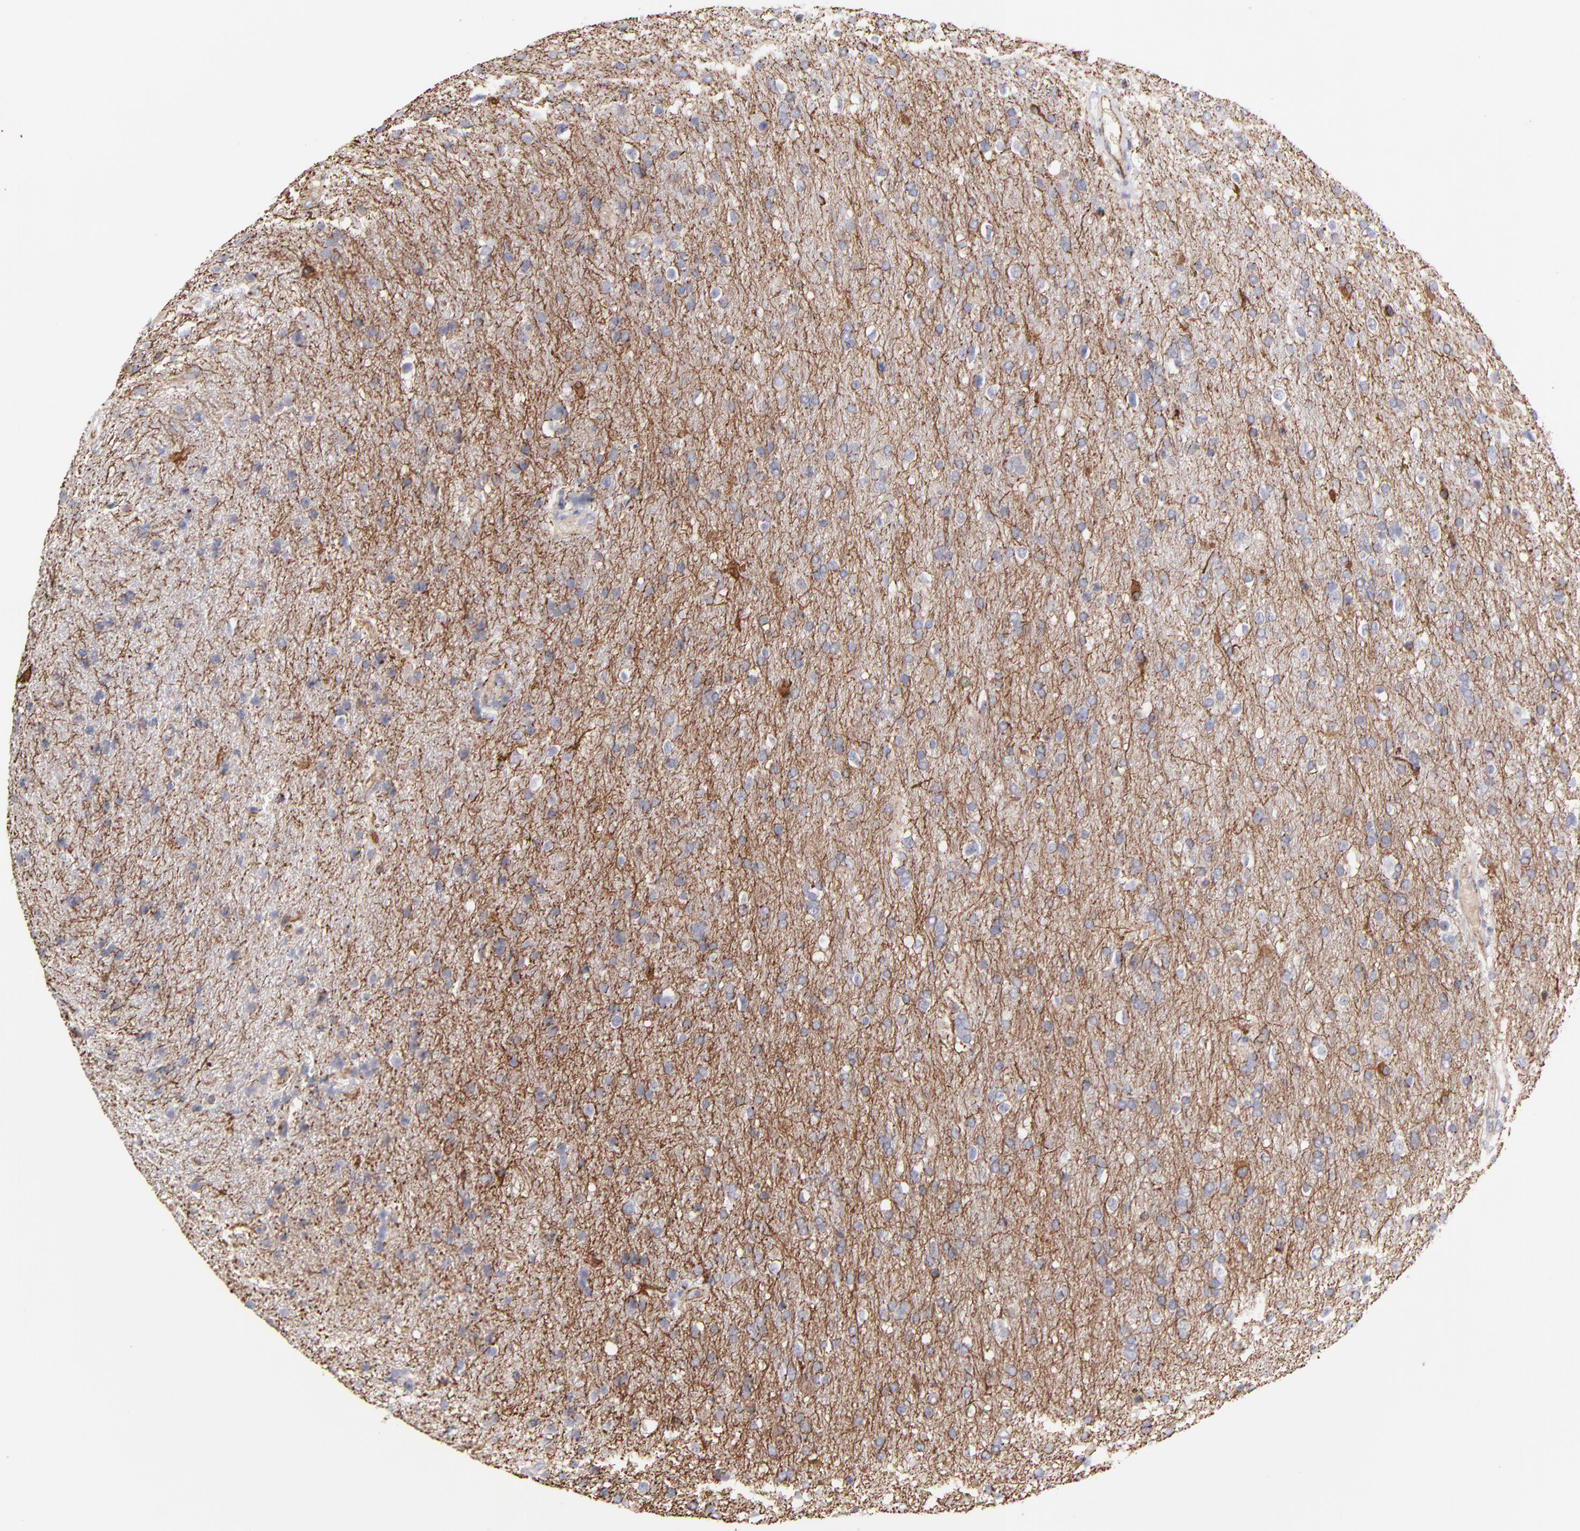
{"staining": {"intensity": "strong", "quantity": "25%-75%", "location": "cytoplasmic/membranous"}, "tissue": "glioma", "cell_type": "Tumor cells", "image_type": "cancer", "snomed": [{"axis": "morphology", "description": "Glioma, malignant, High grade"}, {"axis": "topography", "description": "Brain"}], "caption": "Protein staining displays strong cytoplasmic/membranous expression in approximately 25%-75% of tumor cells in high-grade glioma (malignant).", "gene": "COX8C", "patient": {"sex": "male", "age": 33}}